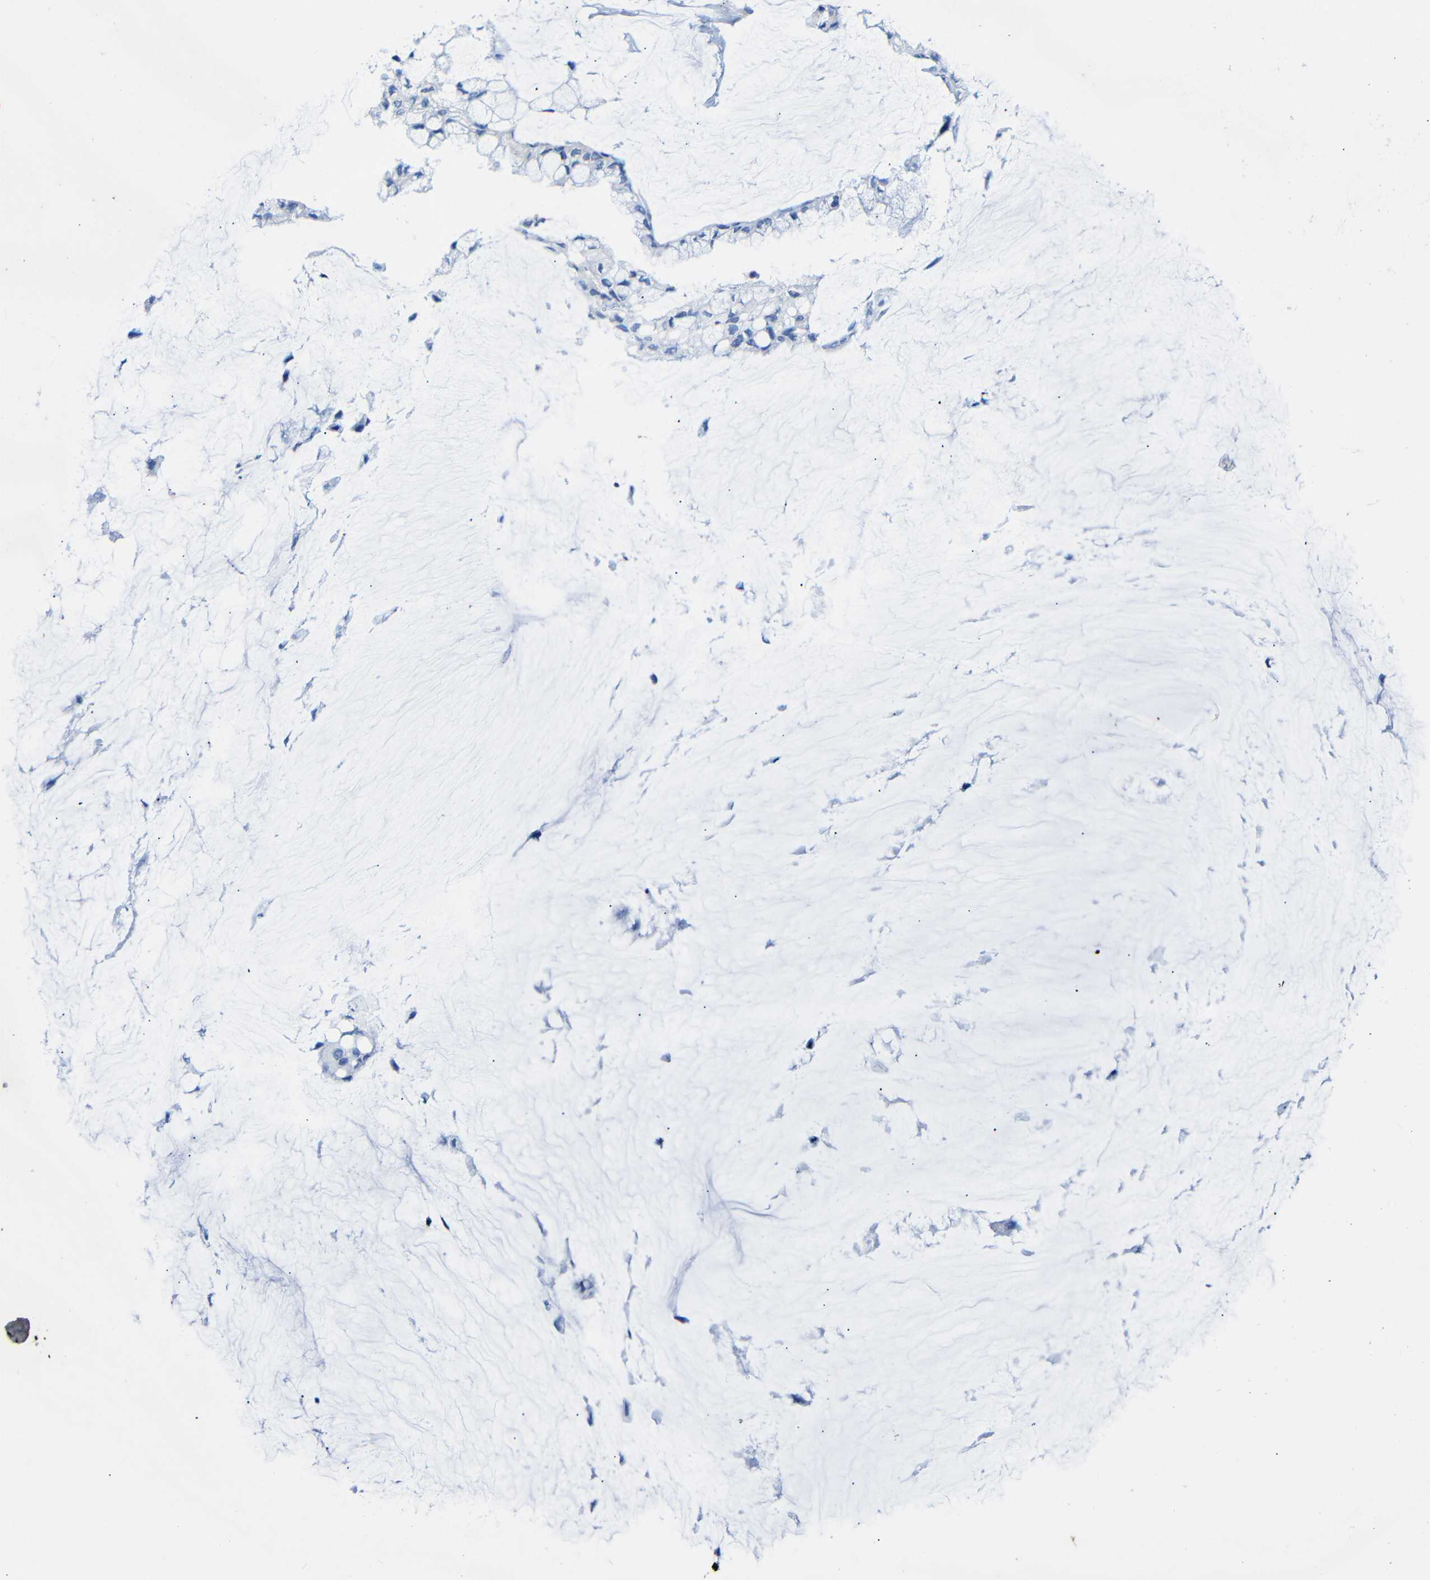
{"staining": {"intensity": "negative", "quantity": "none", "location": "none"}, "tissue": "ovarian cancer", "cell_type": "Tumor cells", "image_type": "cancer", "snomed": [{"axis": "morphology", "description": "Cystadenocarcinoma, mucinous, NOS"}, {"axis": "topography", "description": "Ovary"}], "caption": "Immunohistochemistry micrograph of neoplastic tissue: ovarian mucinous cystadenocarcinoma stained with DAB exhibits no significant protein expression in tumor cells.", "gene": "CGNL1", "patient": {"sex": "female", "age": 39}}